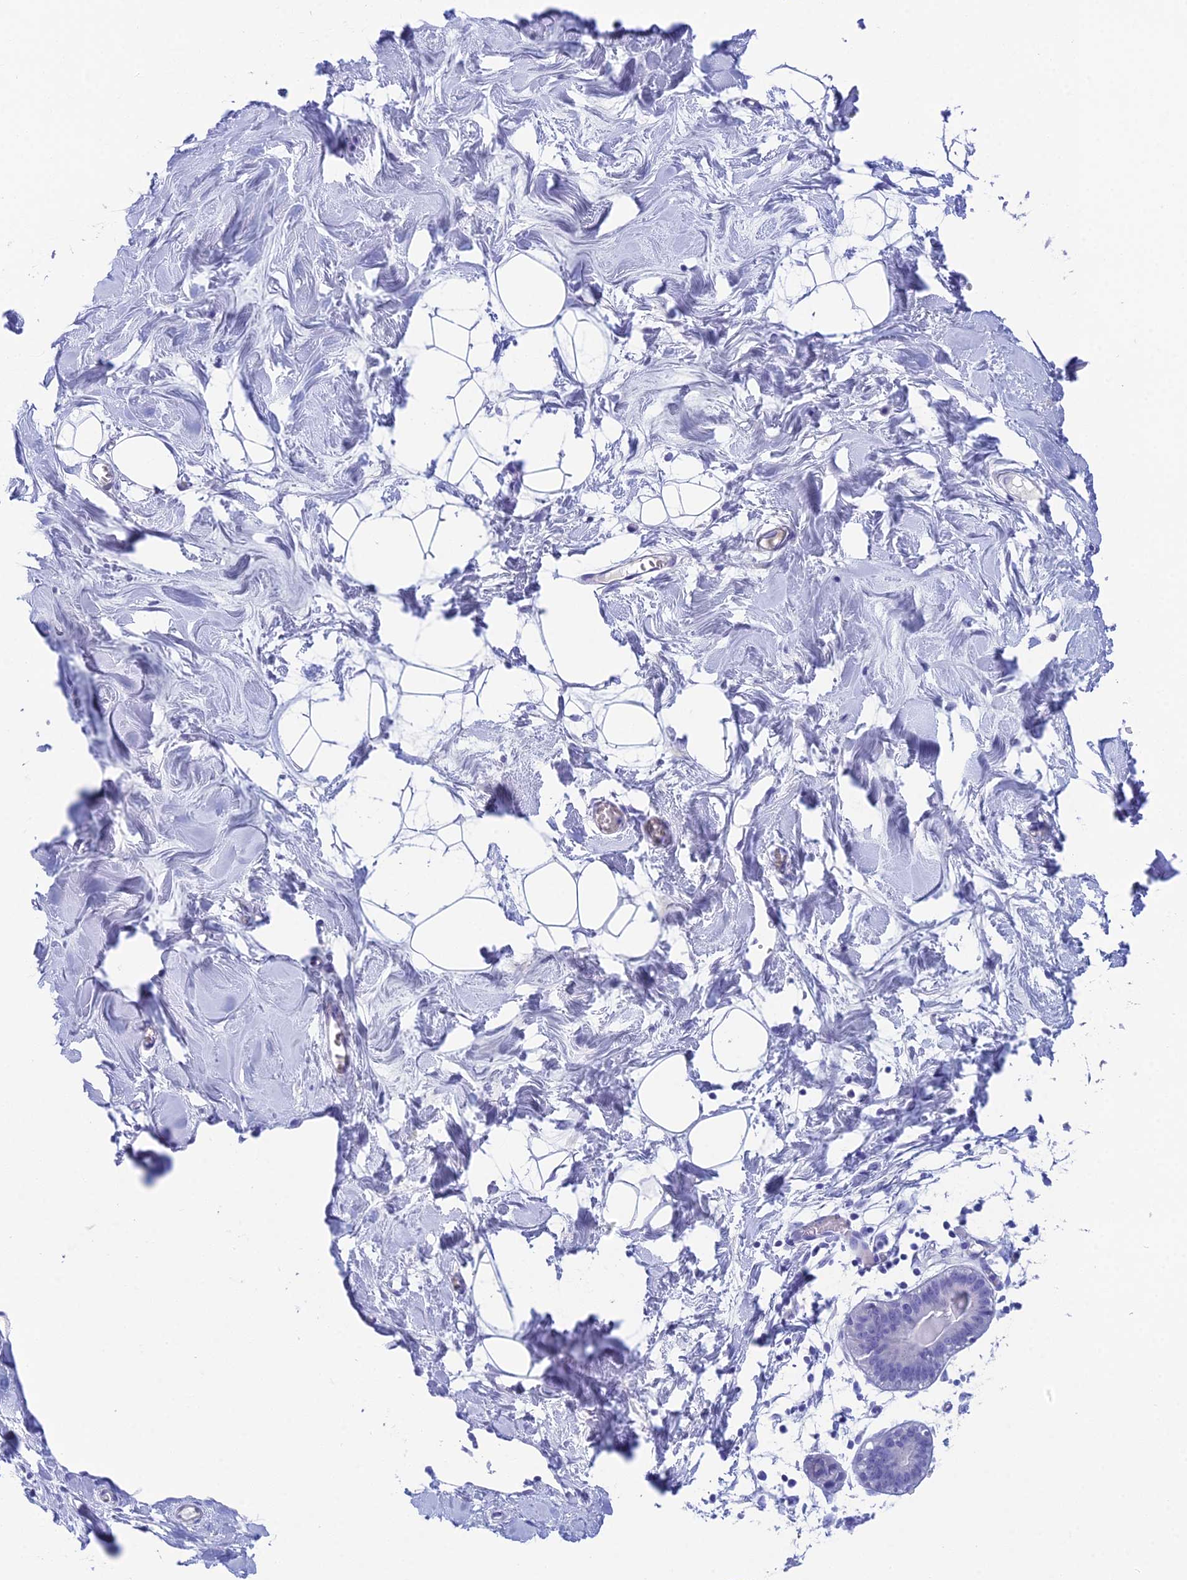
{"staining": {"intensity": "negative", "quantity": "none", "location": "none"}, "tissue": "breast", "cell_type": "Adipocytes", "image_type": "normal", "snomed": [{"axis": "morphology", "description": "Normal tissue, NOS"}, {"axis": "topography", "description": "Breast"}], "caption": "High power microscopy image of an immunohistochemistry (IHC) image of benign breast, revealing no significant staining in adipocytes.", "gene": "REG1A", "patient": {"sex": "female", "age": 27}}